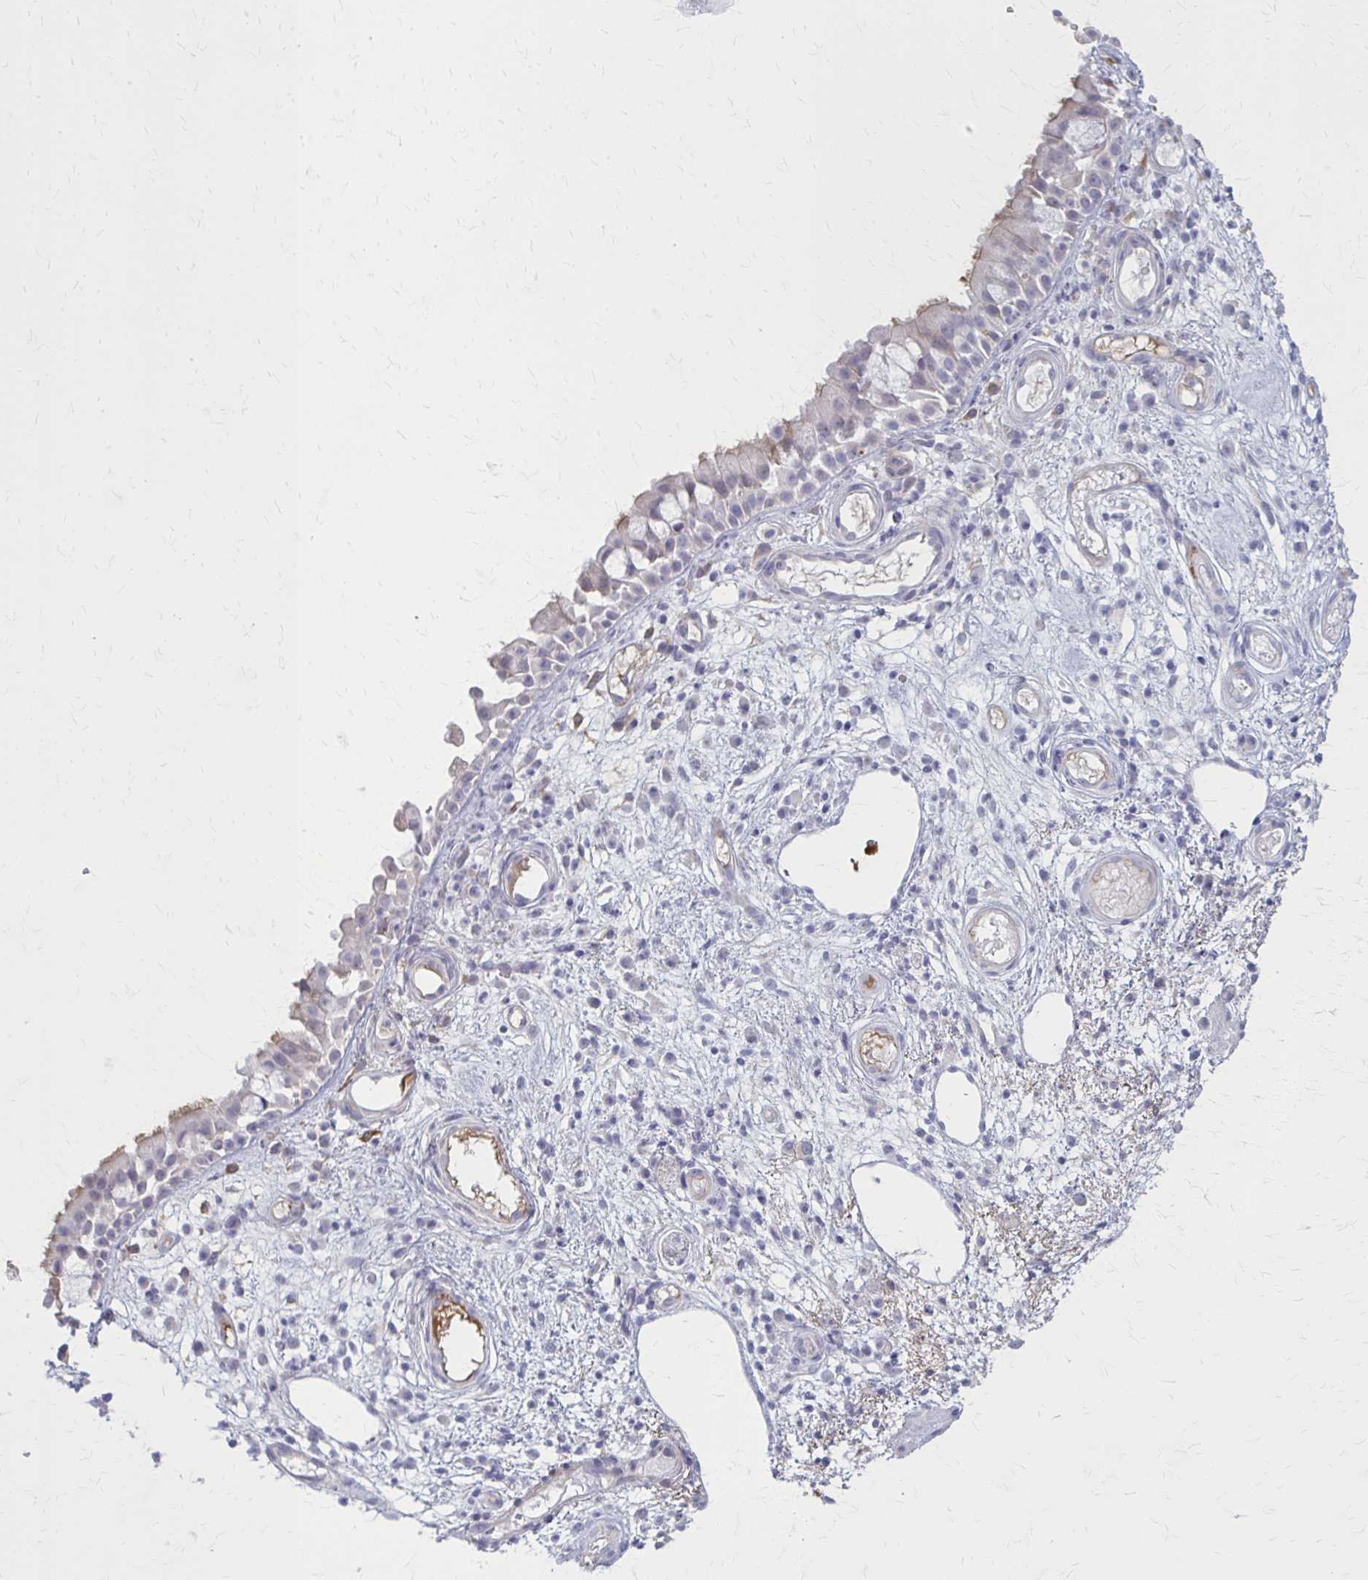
{"staining": {"intensity": "moderate", "quantity": "<25%", "location": "cytoplasmic/membranous"}, "tissue": "nasopharynx", "cell_type": "Respiratory epithelial cells", "image_type": "normal", "snomed": [{"axis": "morphology", "description": "Normal tissue, NOS"}, {"axis": "morphology", "description": "Inflammation, NOS"}, {"axis": "topography", "description": "Nasopharynx"}], "caption": "Moderate cytoplasmic/membranous expression is appreciated in about <25% of respiratory epithelial cells in benign nasopharynx.", "gene": "SERPIND1", "patient": {"sex": "male", "age": 54}}